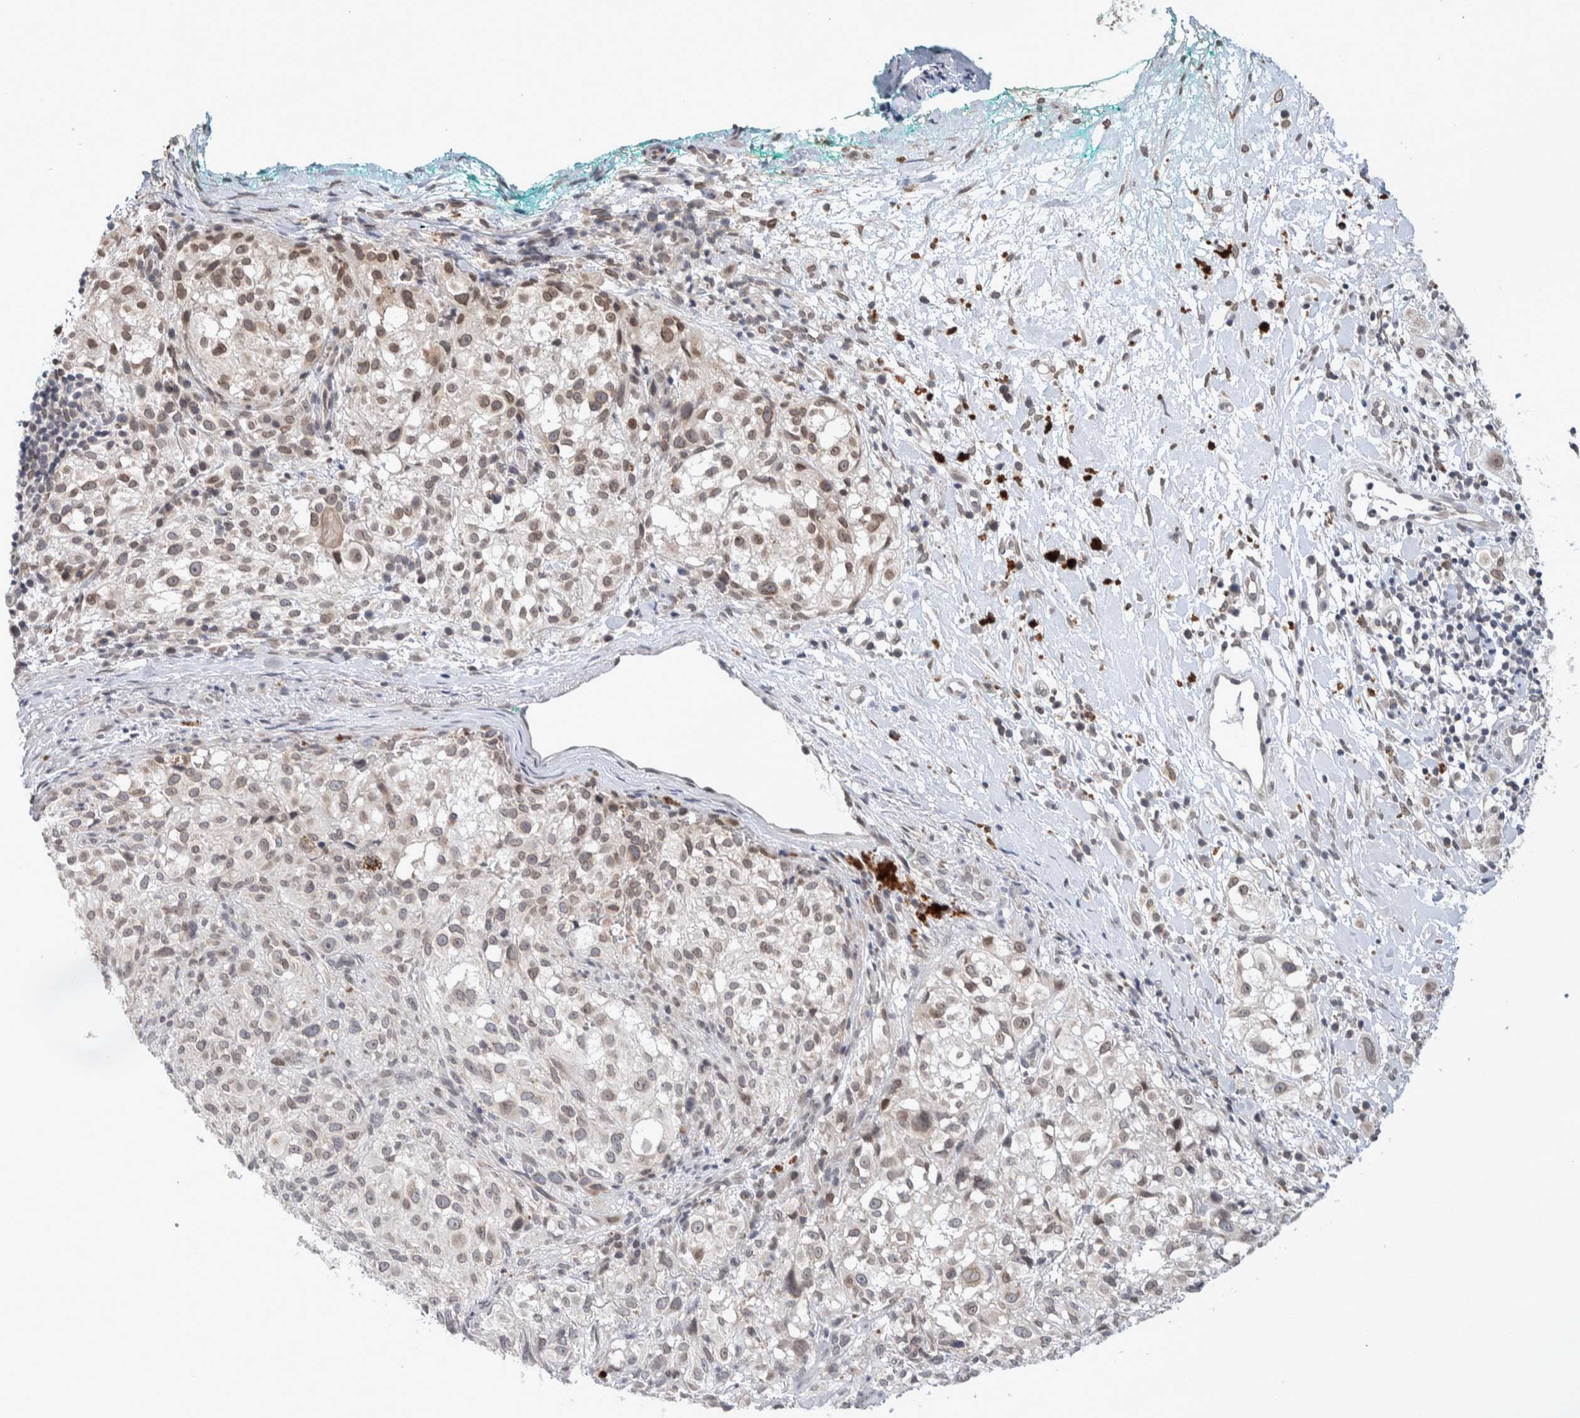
{"staining": {"intensity": "weak", "quantity": ">75%", "location": "cytoplasmic/membranous,nuclear"}, "tissue": "melanoma", "cell_type": "Tumor cells", "image_type": "cancer", "snomed": [{"axis": "morphology", "description": "Necrosis, NOS"}, {"axis": "morphology", "description": "Malignant melanoma, NOS"}, {"axis": "topography", "description": "Skin"}], "caption": "Immunohistochemistry (DAB) staining of human melanoma demonstrates weak cytoplasmic/membranous and nuclear protein expression in approximately >75% of tumor cells.", "gene": "CRAT", "patient": {"sex": "female", "age": 87}}